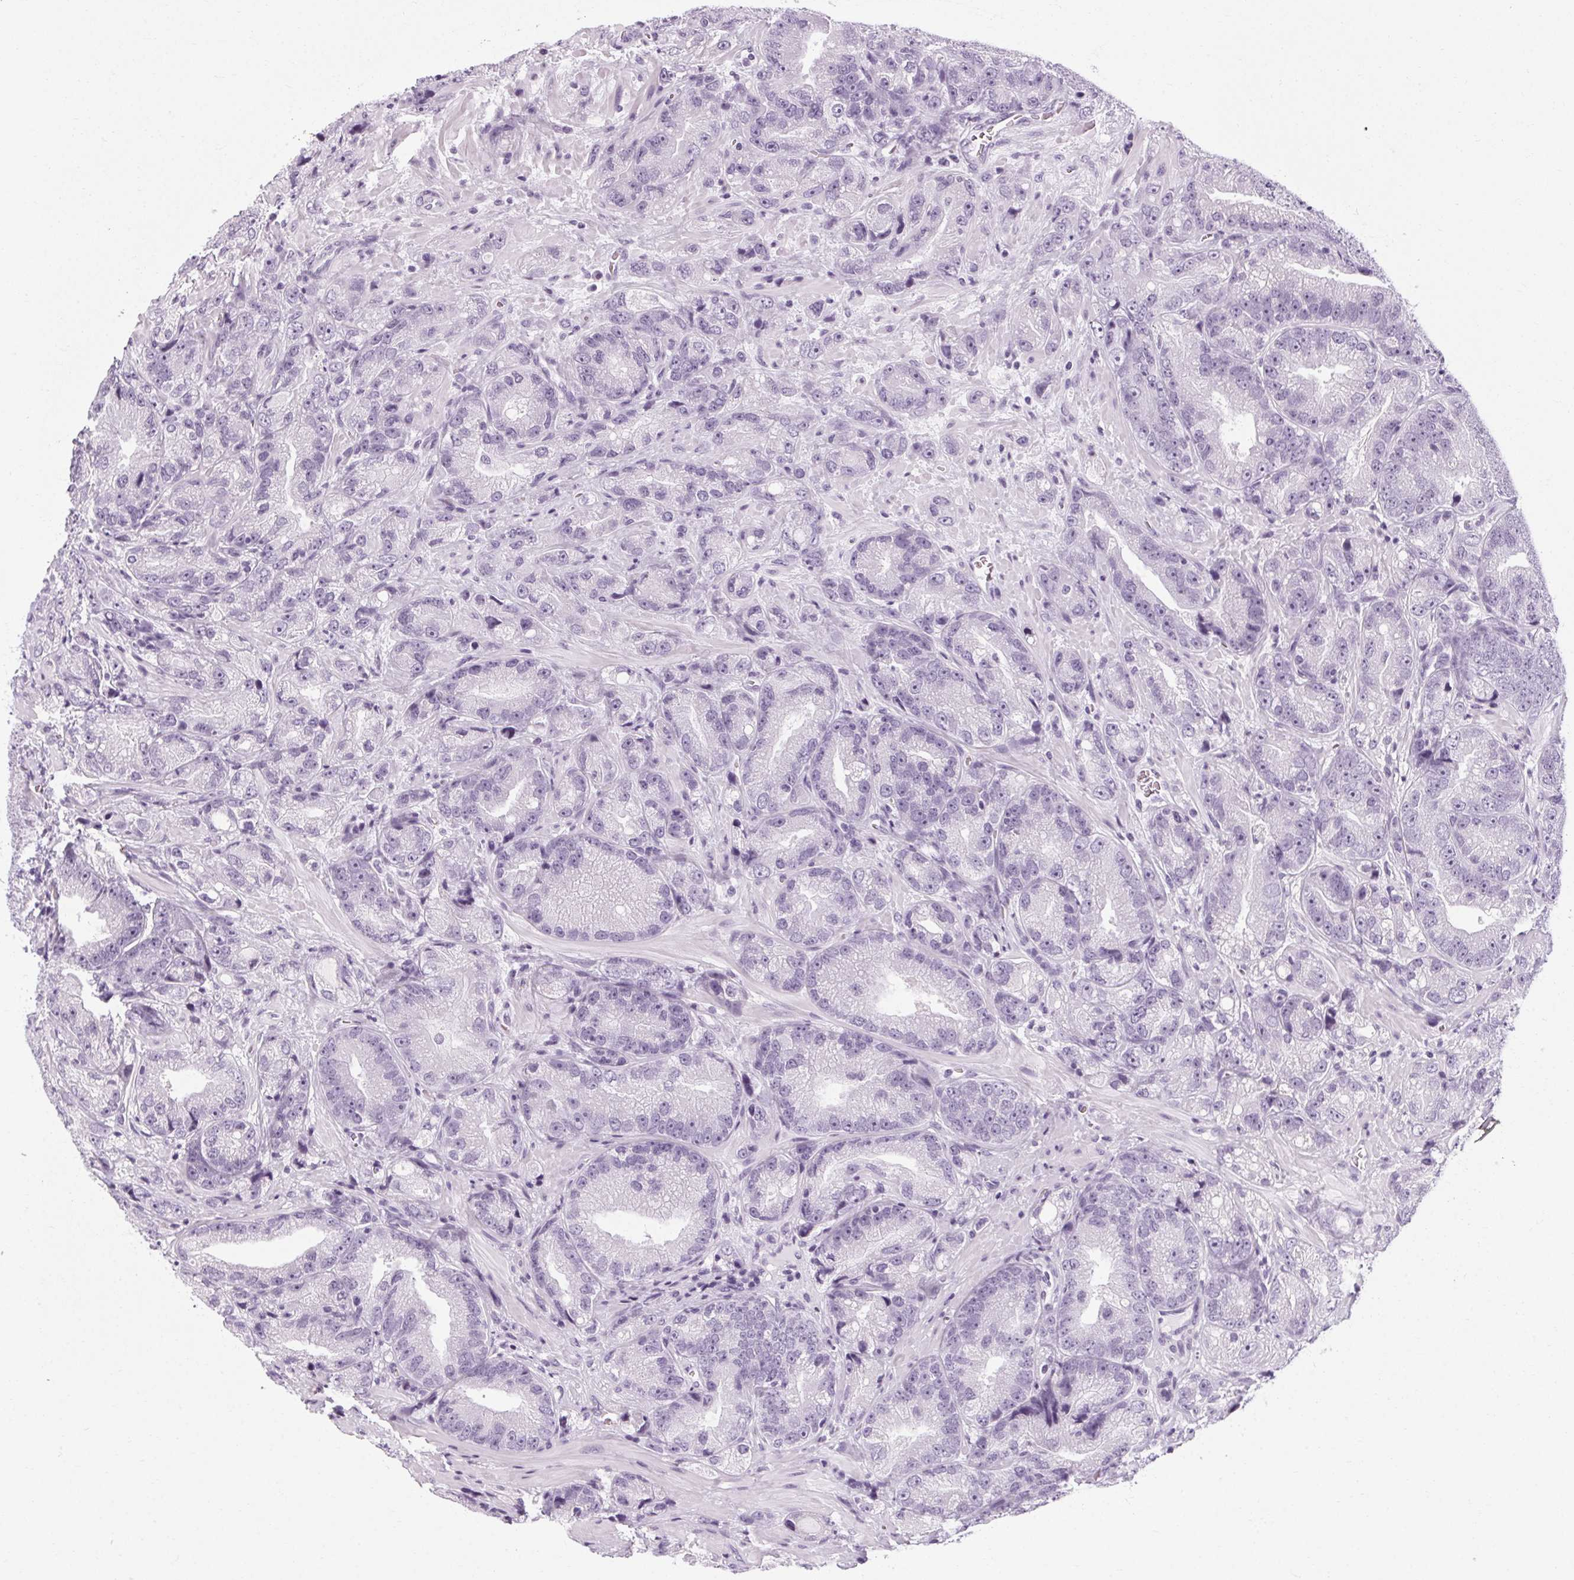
{"staining": {"intensity": "negative", "quantity": "none", "location": "none"}, "tissue": "prostate cancer", "cell_type": "Tumor cells", "image_type": "cancer", "snomed": [{"axis": "morphology", "description": "Adenocarcinoma, NOS"}, {"axis": "topography", "description": "Prostate"}], "caption": "Prostate adenocarcinoma was stained to show a protein in brown. There is no significant staining in tumor cells. (DAB immunohistochemistry with hematoxylin counter stain).", "gene": "POMC", "patient": {"sex": "male", "age": 63}}